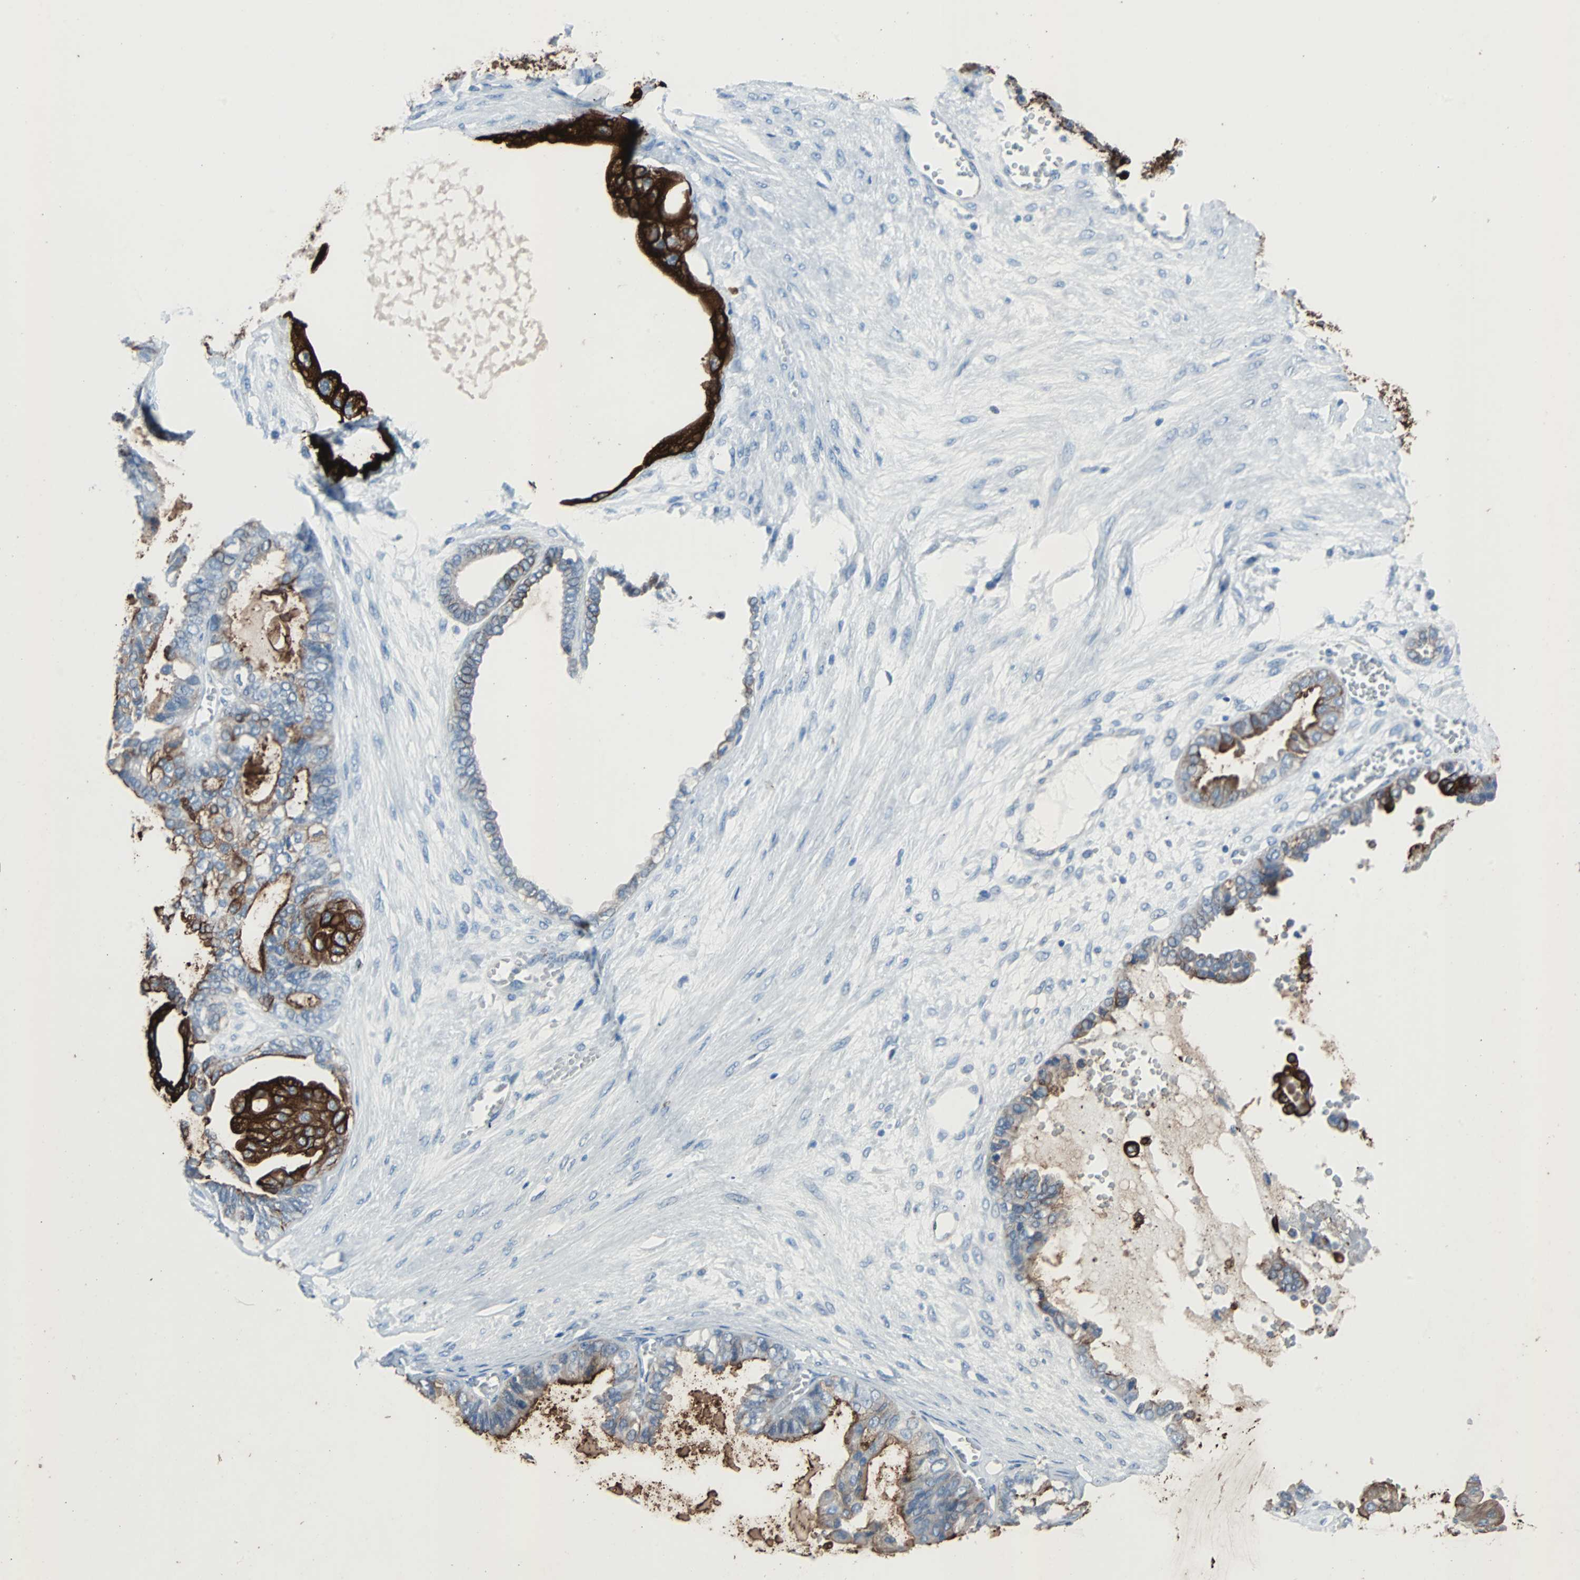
{"staining": {"intensity": "strong", "quantity": ">75%", "location": "cytoplasmic/membranous"}, "tissue": "ovarian cancer", "cell_type": "Tumor cells", "image_type": "cancer", "snomed": [{"axis": "morphology", "description": "Carcinoma, NOS"}, {"axis": "morphology", "description": "Carcinoma, endometroid"}, {"axis": "topography", "description": "Ovary"}], "caption": "A photomicrograph showing strong cytoplasmic/membranous staining in about >75% of tumor cells in ovarian carcinoma, as visualized by brown immunohistochemical staining.", "gene": "KRT7", "patient": {"sex": "female", "age": 50}}